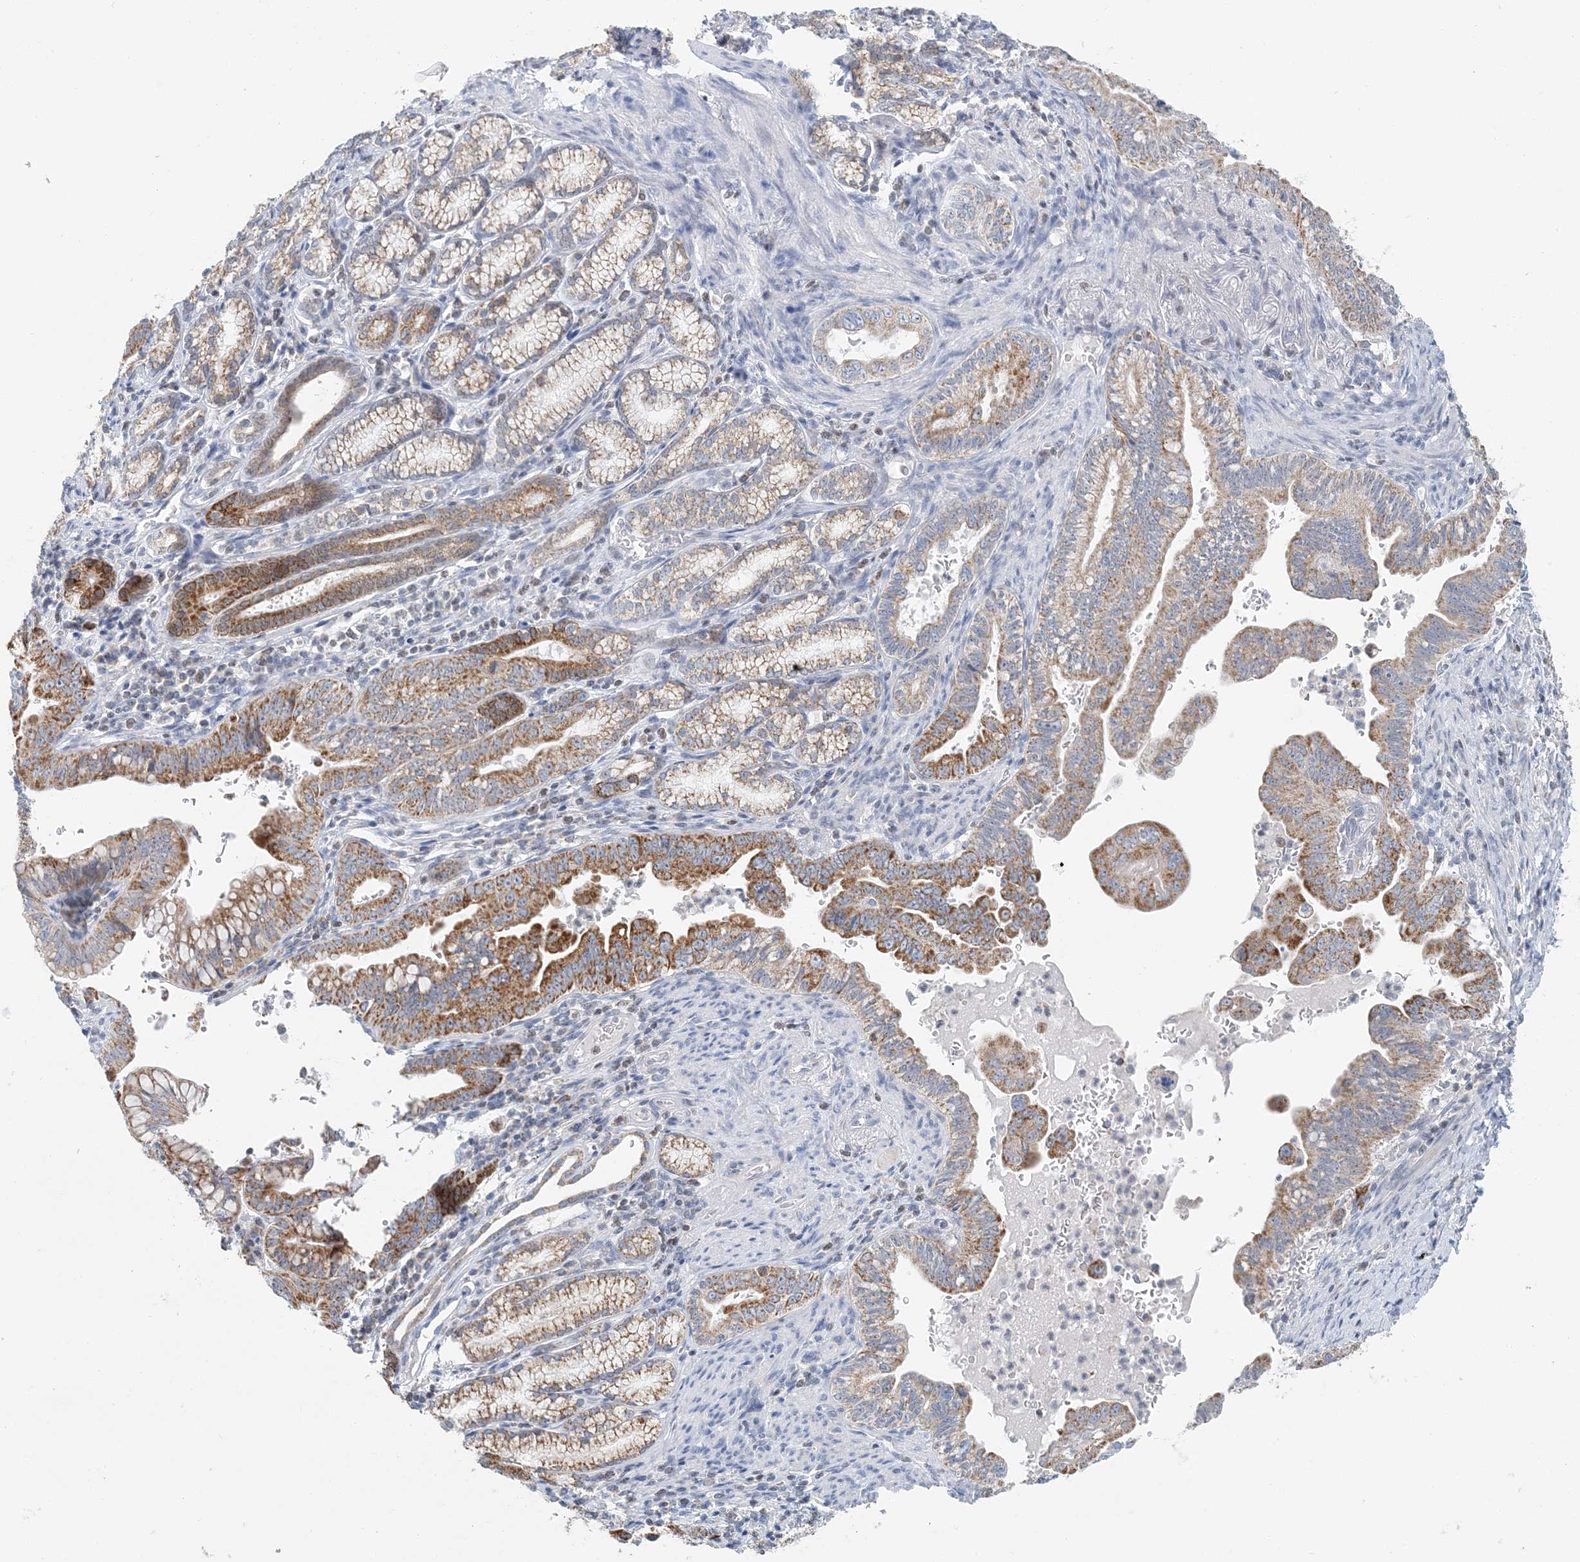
{"staining": {"intensity": "strong", "quantity": "25%-75%", "location": "cytoplasmic/membranous"}, "tissue": "pancreatic cancer", "cell_type": "Tumor cells", "image_type": "cancer", "snomed": [{"axis": "morphology", "description": "Adenocarcinoma, NOS"}, {"axis": "topography", "description": "Pancreas"}], "caption": "Pancreatic cancer (adenocarcinoma) tissue reveals strong cytoplasmic/membranous staining in about 25%-75% of tumor cells, visualized by immunohistochemistry.", "gene": "BDH1", "patient": {"sex": "male", "age": 70}}